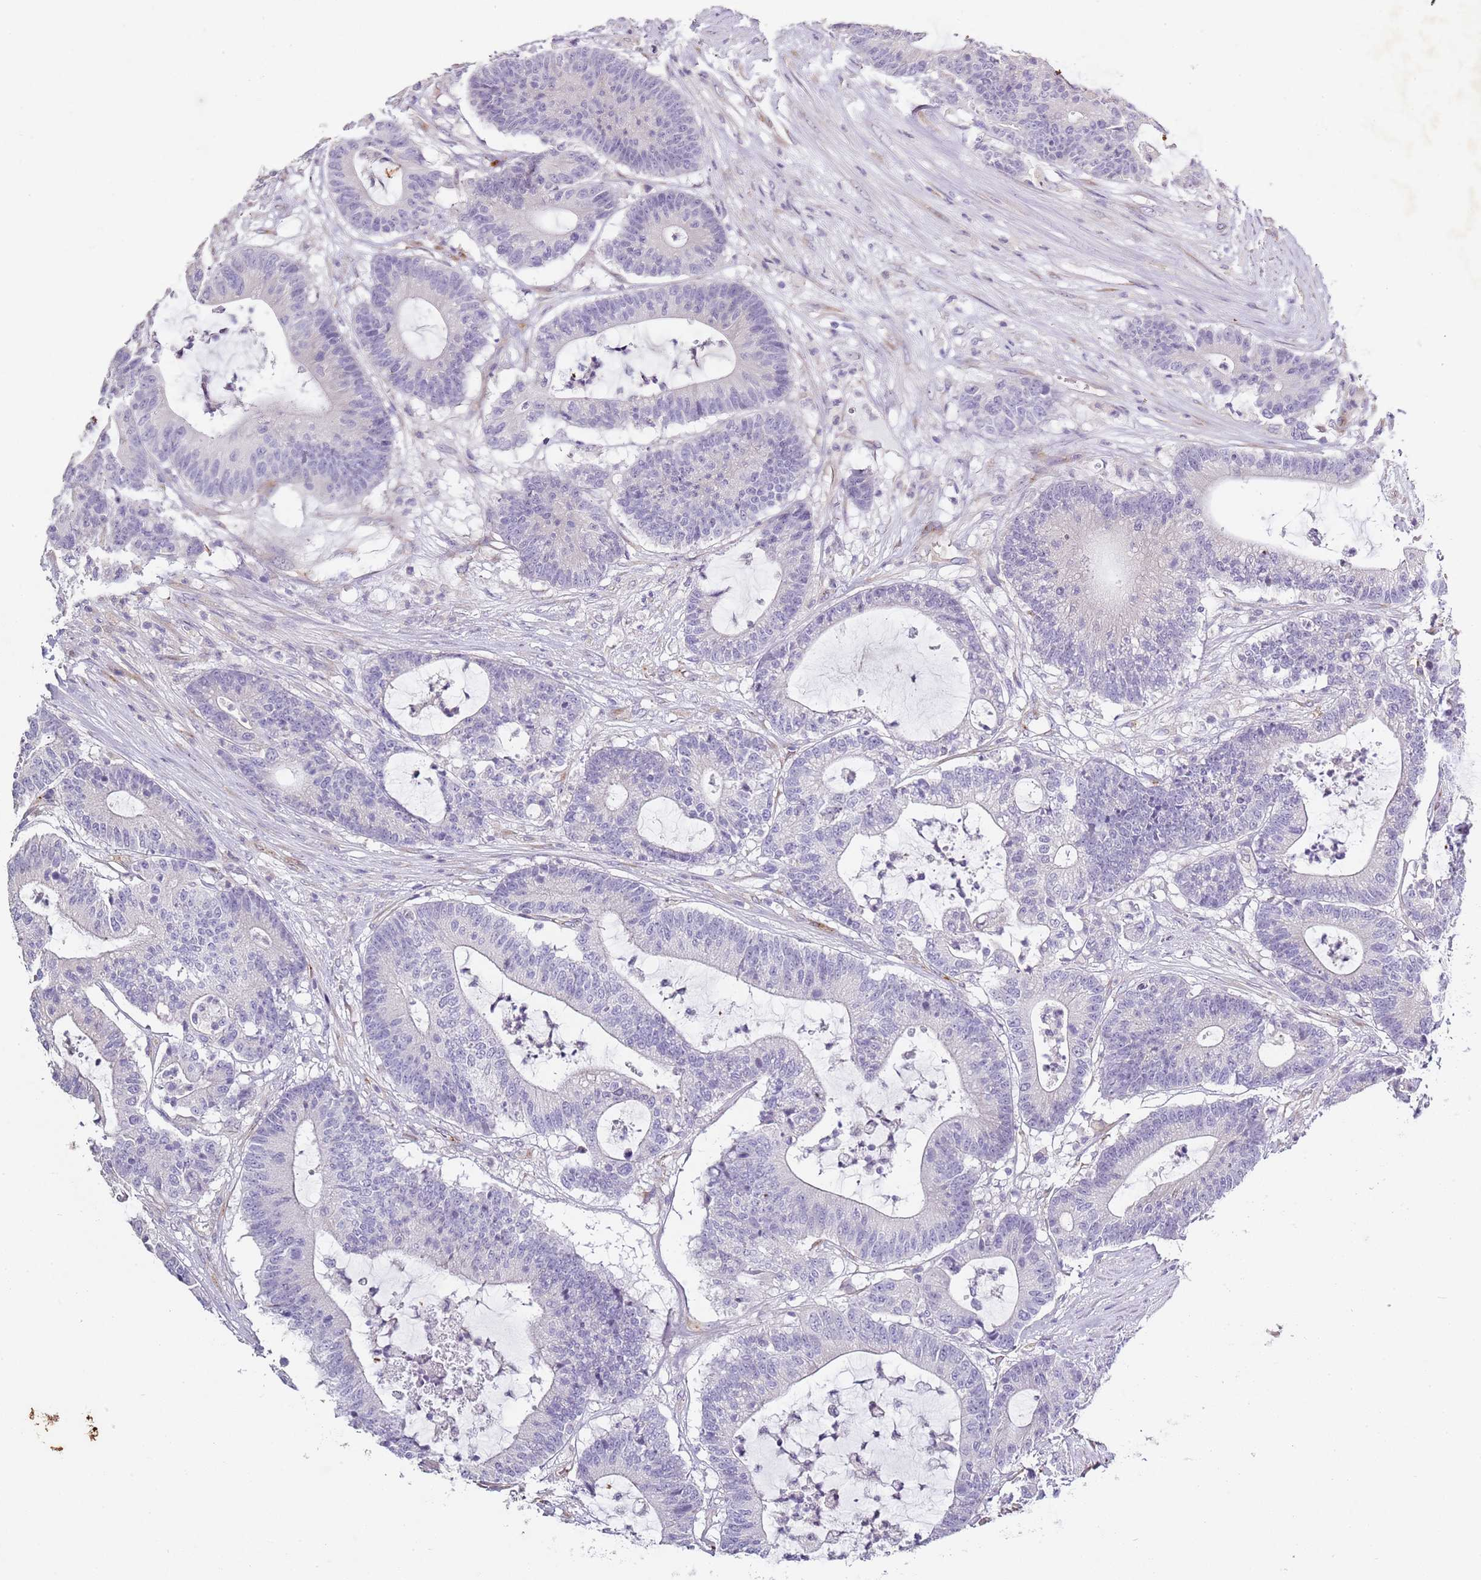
{"staining": {"intensity": "negative", "quantity": "none", "location": "none"}, "tissue": "colorectal cancer", "cell_type": "Tumor cells", "image_type": "cancer", "snomed": [{"axis": "morphology", "description": "Adenocarcinoma, NOS"}, {"axis": "topography", "description": "Colon"}], "caption": "Protein analysis of colorectal adenocarcinoma displays no significant expression in tumor cells.", "gene": "TBC1D9", "patient": {"sex": "female", "age": 84}}